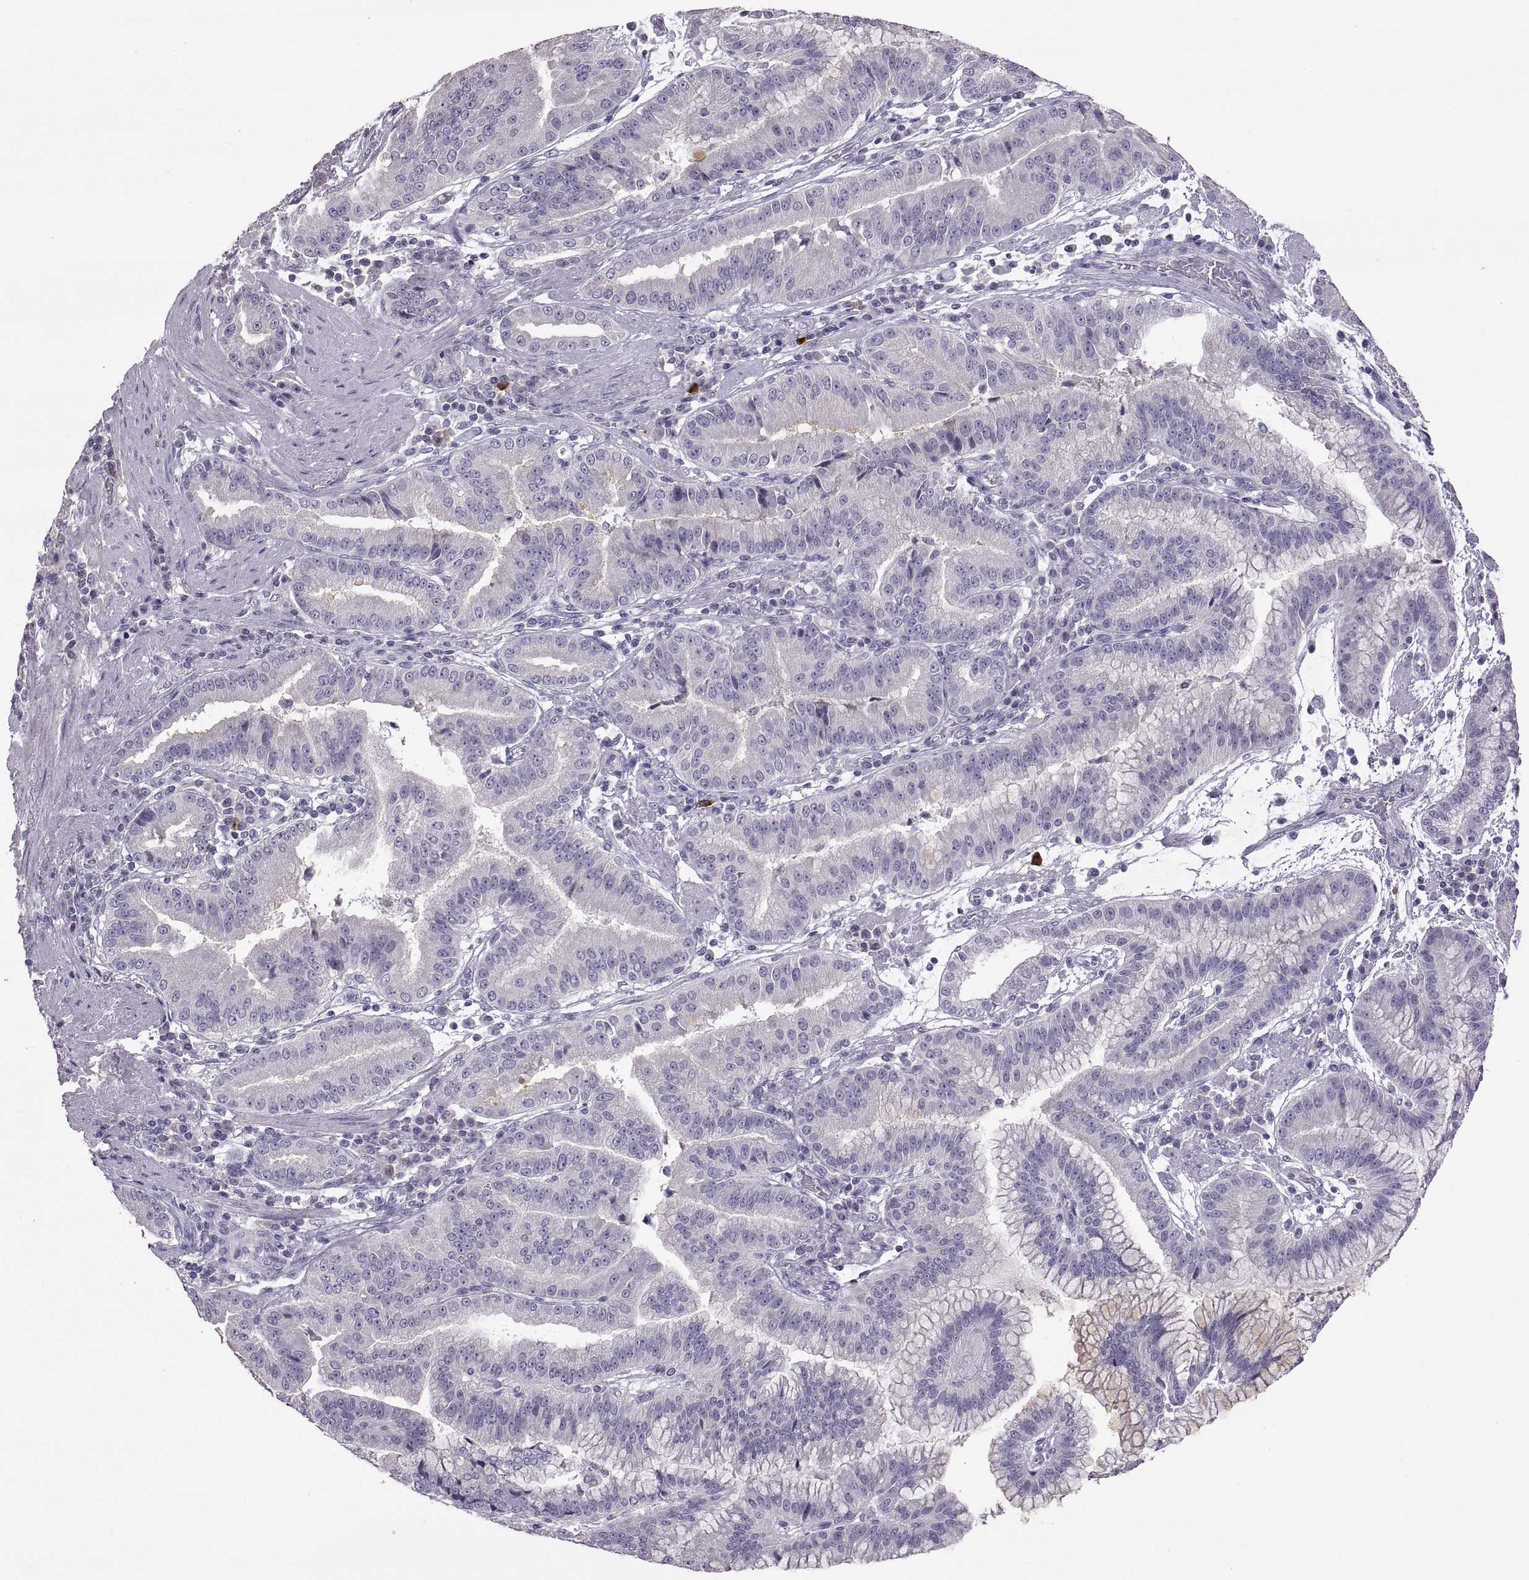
{"staining": {"intensity": "negative", "quantity": "none", "location": "none"}, "tissue": "stomach cancer", "cell_type": "Tumor cells", "image_type": "cancer", "snomed": [{"axis": "morphology", "description": "Adenocarcinoma, NOS"}, {"axis": "topography", "description": "Stomach"}], "caption": "Image shows no significant protein staining in tumor cells of adenocarcinoma (stomach).", "gene": "TBX19", "patient": {"sex": "male", "age": 83}}